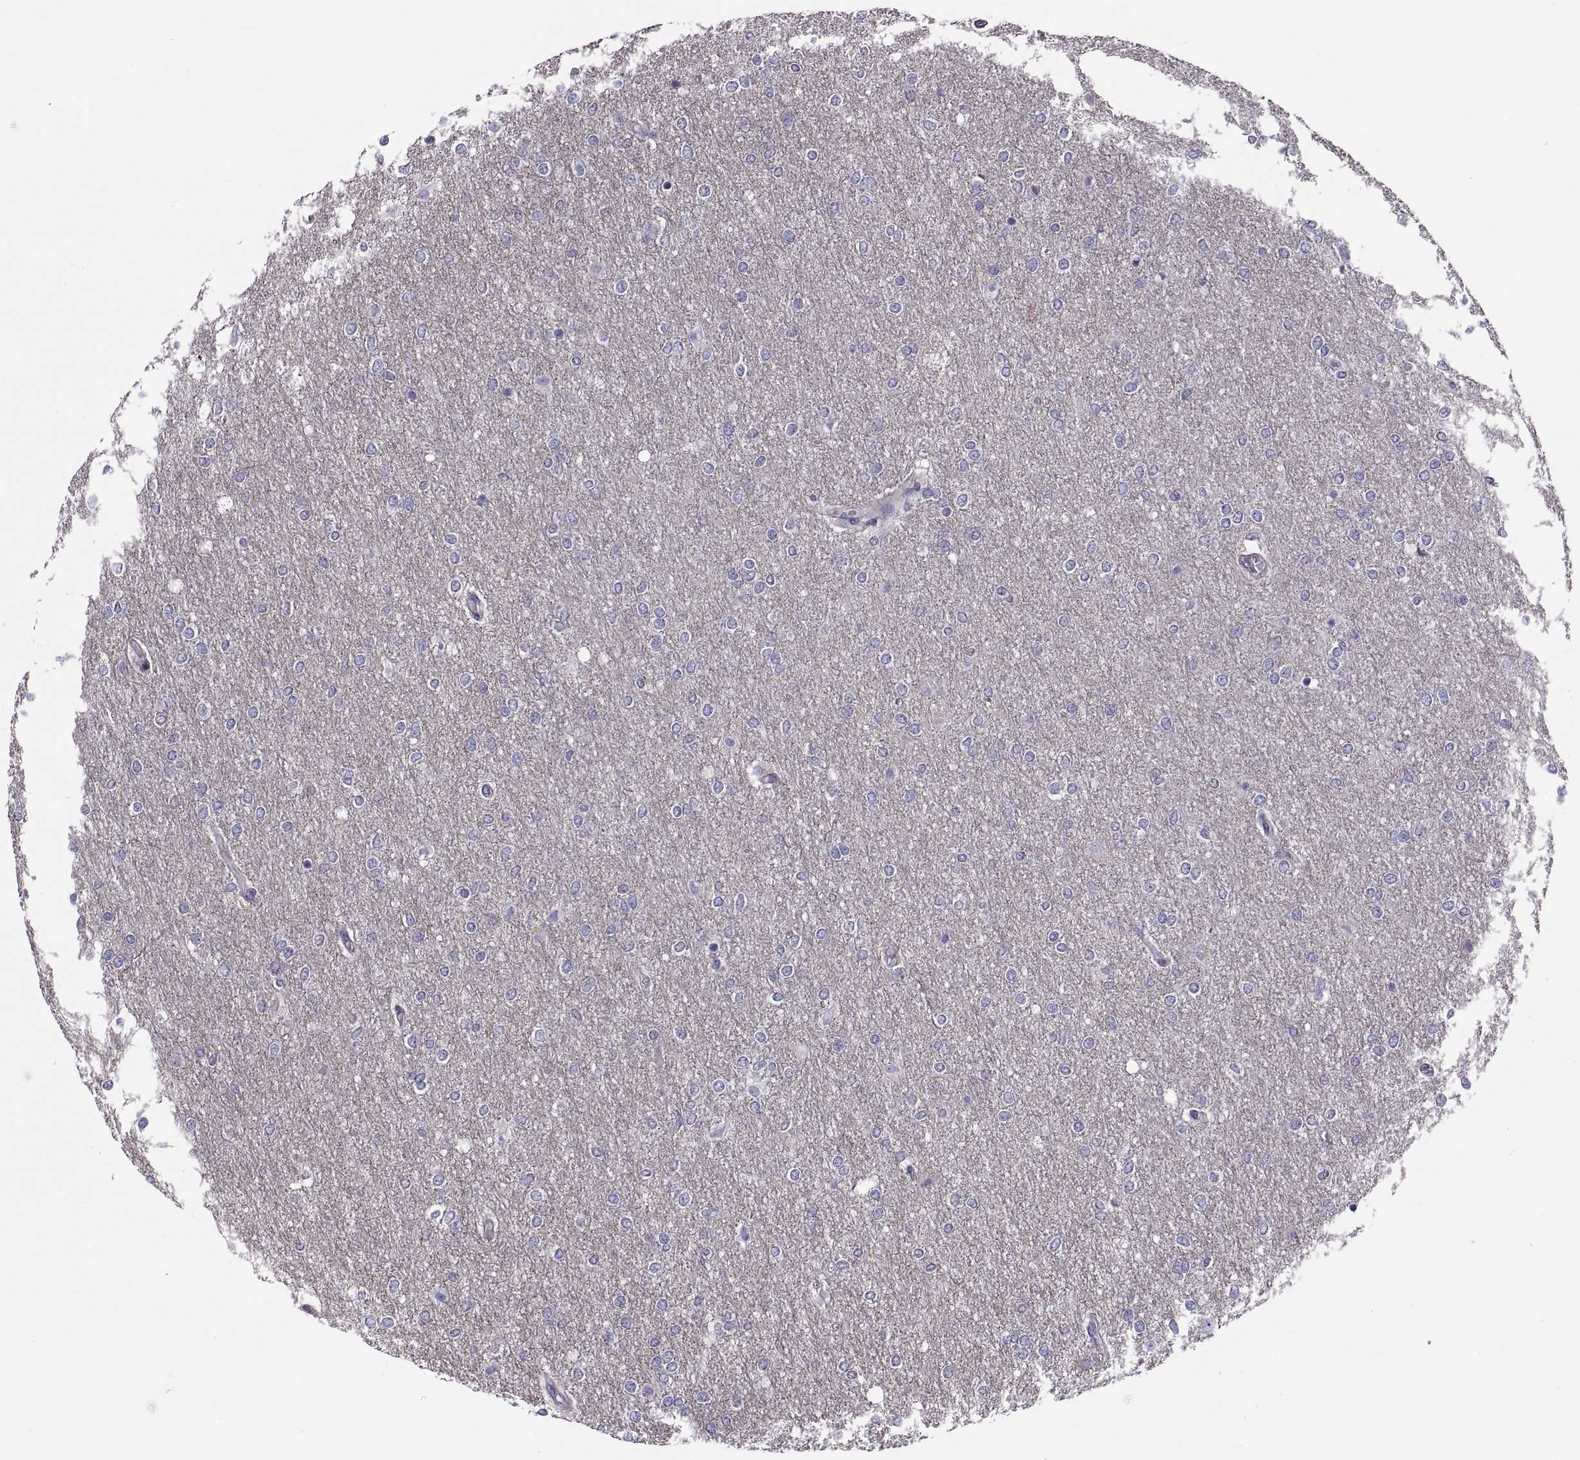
{"staining": {"intensity": "negative", "quantity": "none", "location": "none"}, "tissue": "glioma", "cell_type": "Tumor cells", "image_type": "cancer", "snomed": [{"axis": "morphology", "description": "Glioma, malignant, High grade"}, {"axis": "topography", "description": "Brain"}], "caption": "There is no significant expression in tumor cells of high-grade glioma (malignant).", "gene": "ANO1", "patient": {"sex": "female", "age": 61}}